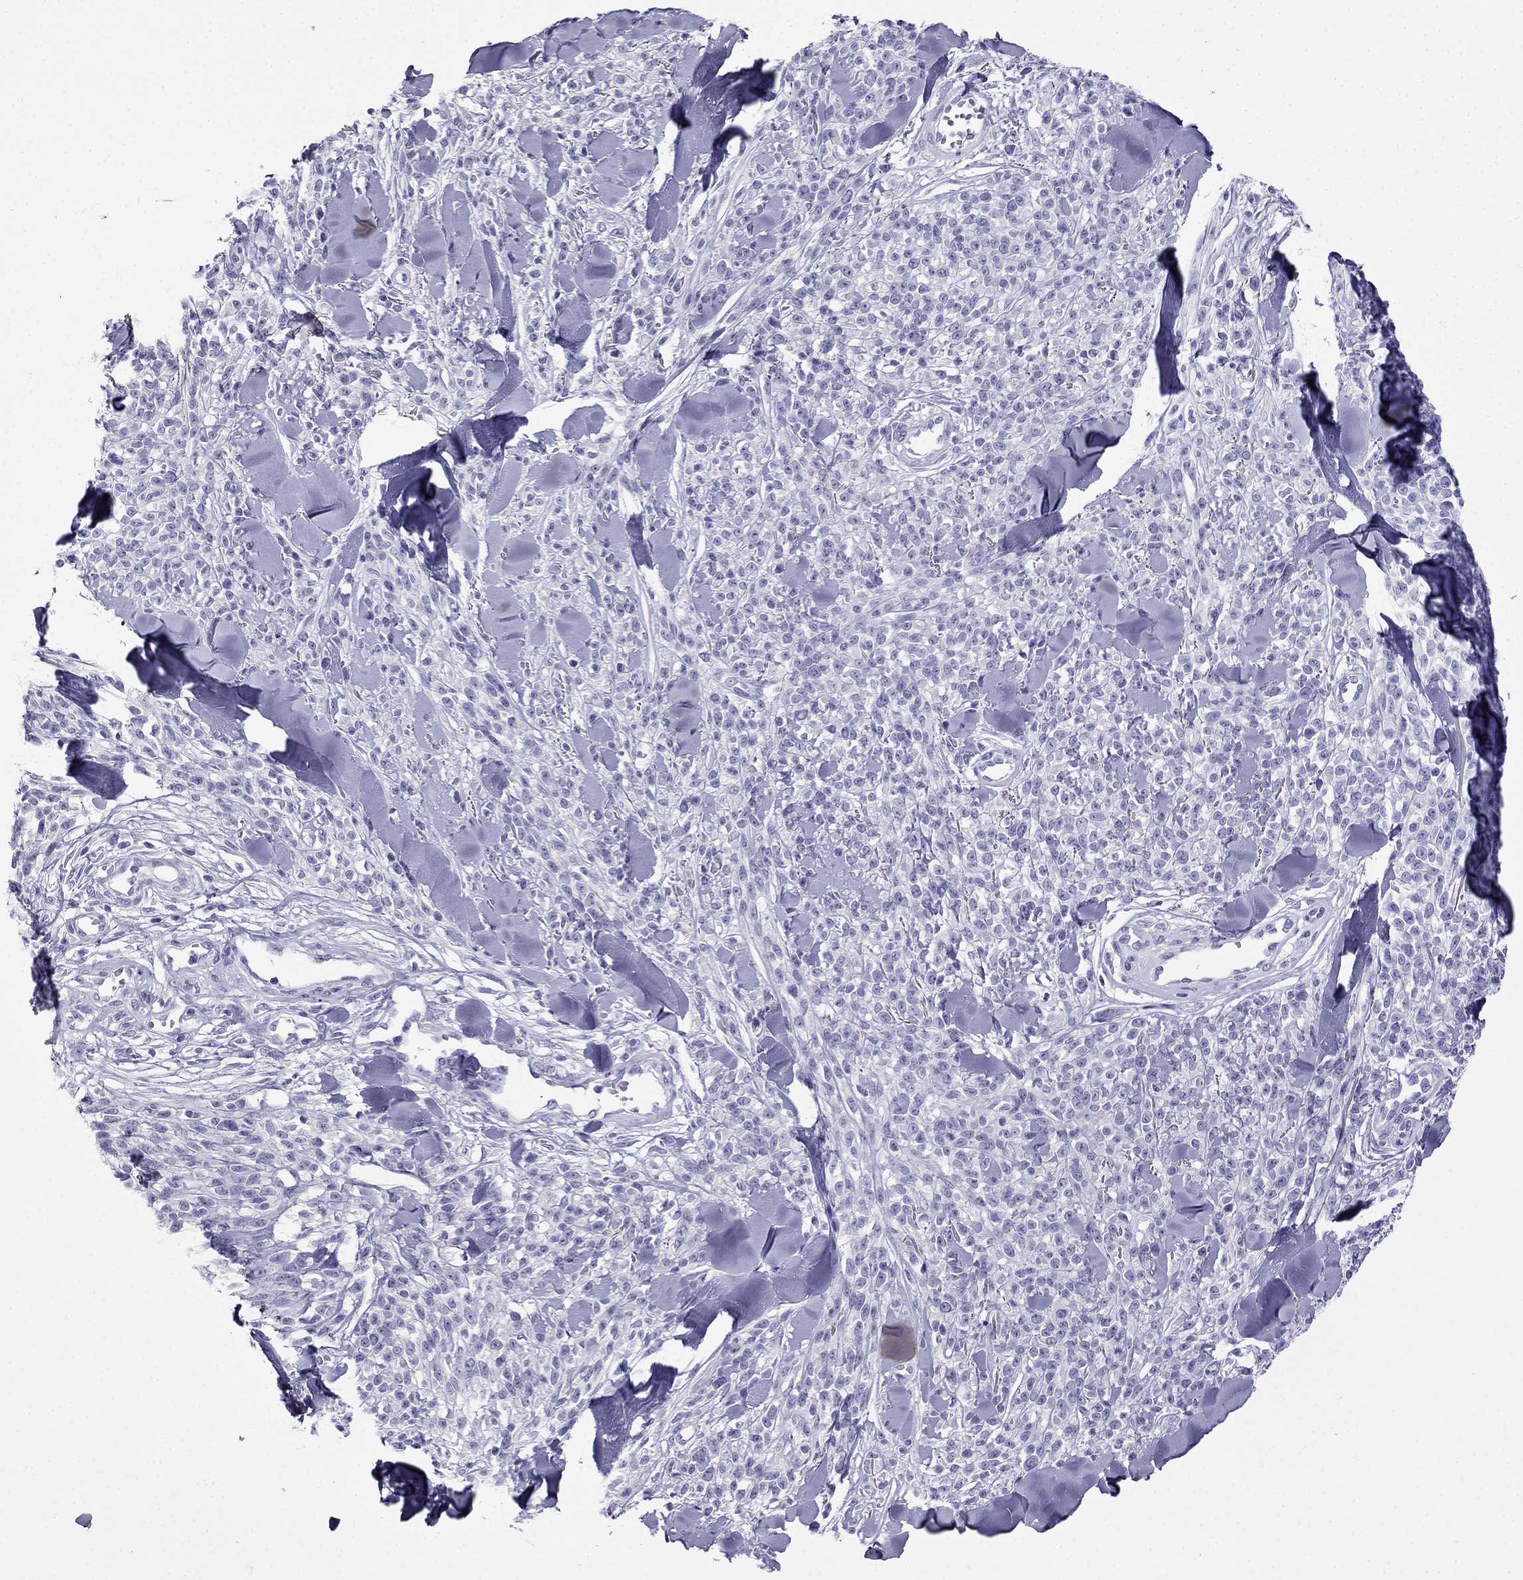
{"staining": {"intensity": "negative", "quantity": "none", "location": "none"}, "tissue": "melanoma", "cell_type": "Tumor cells", "image_type": "cancer", "snomed": [{"axis": "morphology", "description": "Malignant melanoma, NOS"}, {"axis": "topography", "description": "Skin"}, {"axis": "topography", "description": "Skin of trunk"}], "caption": "Malignant melanoma stained for a protein using immunohistochemistry exhibits no staining tumor cells.", "gene": "CDHR4", "patient": {"sex": "male", "age": 74}}